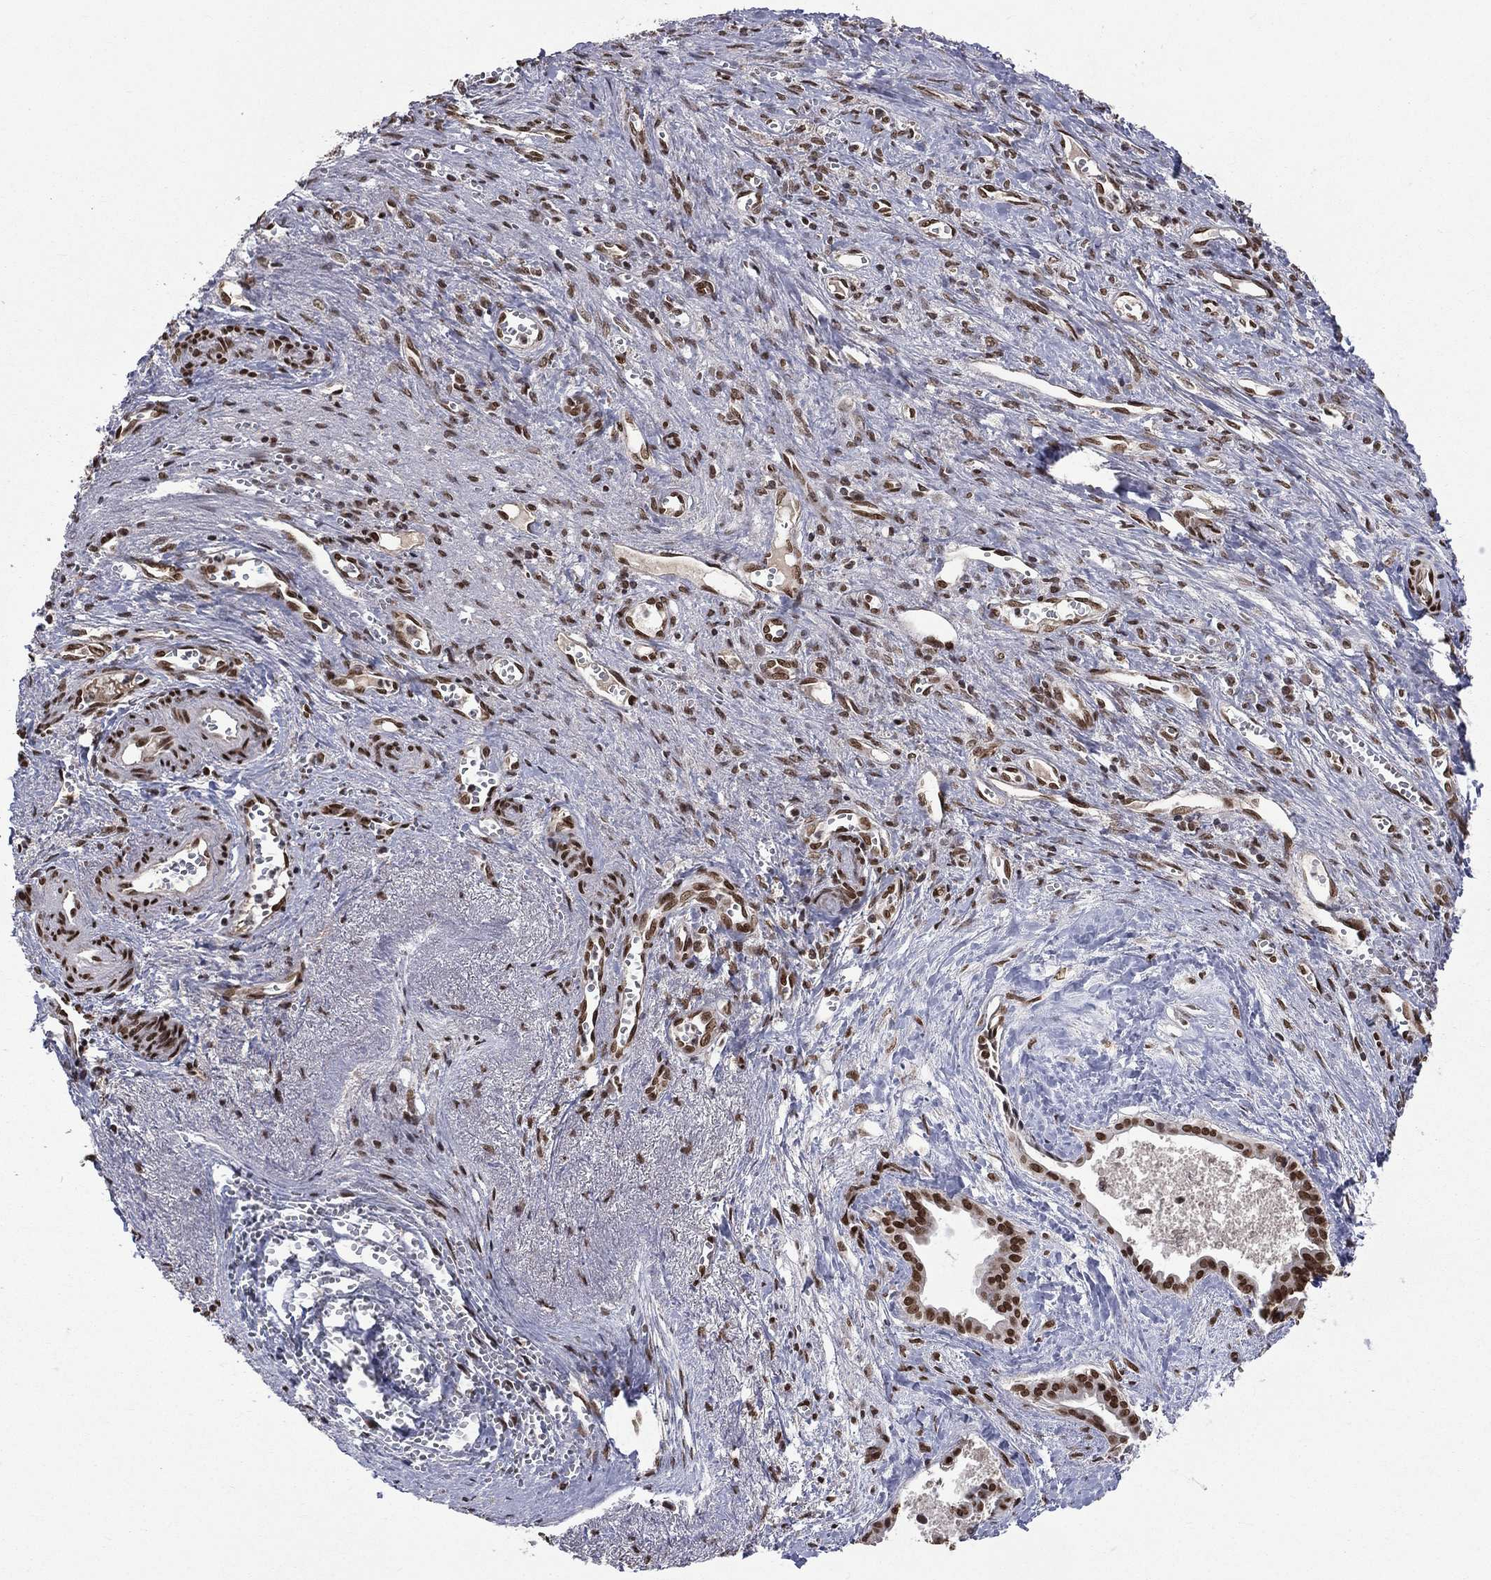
{"staining": {"intensity": "strong", "quantity": ">75%", "location": "nuclear"}, "tissue": "liver cancer", "cell_type": "Tumor cells", "image_type": "cancer", "snomed": [{"axis": "morphology", "description": "Cholangiocarcinoma"}, {"axis": "topography", "description": "Liver"}], "caption": "This image demonstrates immunohistochemistry staining of human liver cholangiocarcinoma, with high strong nuclear staining in approximately >75% of tumor cells.", "gene": "C5orf24", "patient": {"sex": "female", "age": 65}}